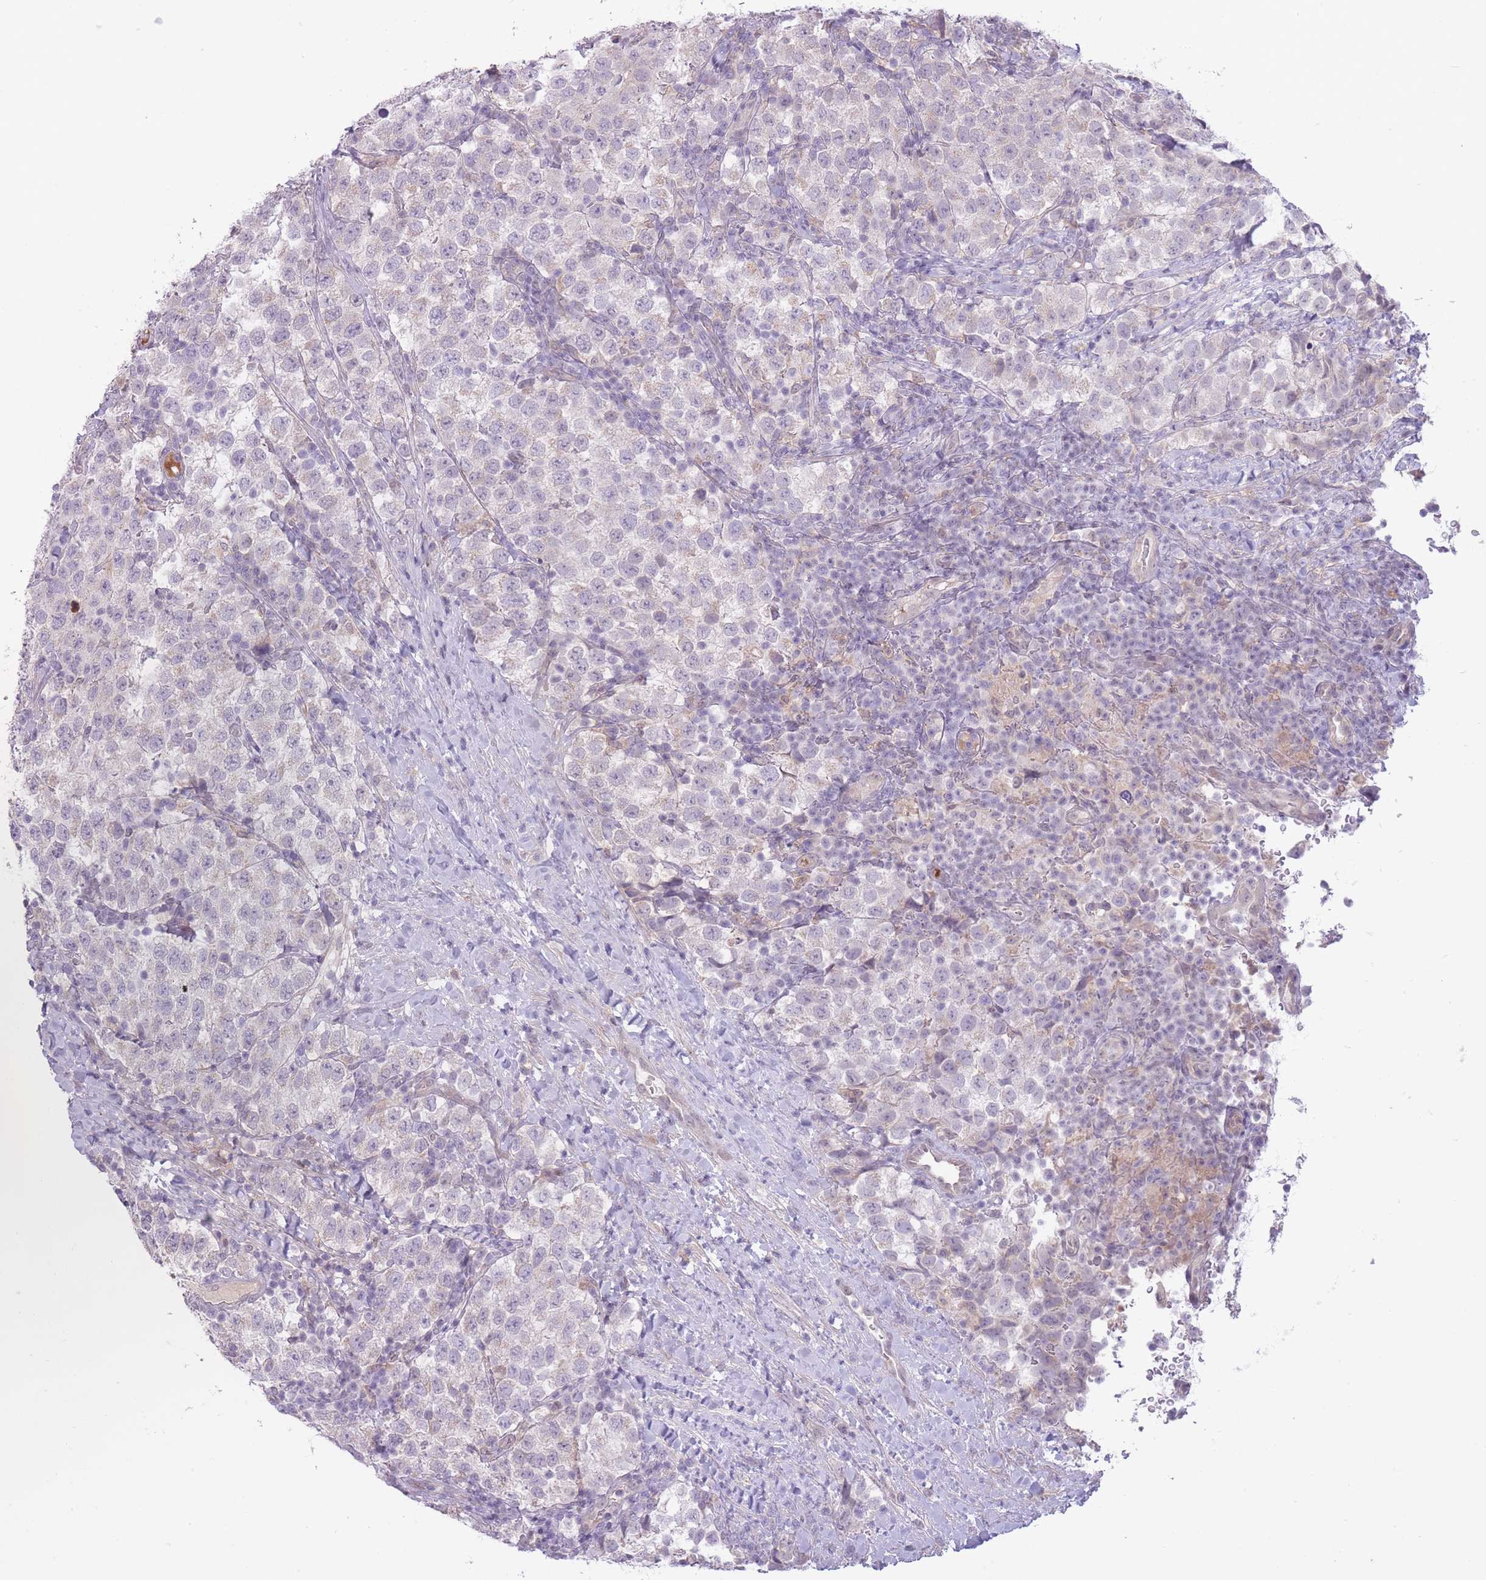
{"staining": {"intensity": "negative", "quantity": "none", "location": "none"}, "tissue": "testis cancer", "cell_type": "Tumor cells", "image_type": "cancer", "snomed": [{"axis": "morphology", "description": "Seminoma, NOS"}, {"axis": "topography", "description": "Testis"}], "caption": "The immunohistochemistry (IHC) histopathology image has no significant staining in tumor cells of testis cancer tissue. The staining is performed using DAB brown chromogen with nuclei counter-stained in using hematoxylin.", "gene": "ARPIN", "patient": {"sex": "male", "age": 34}}